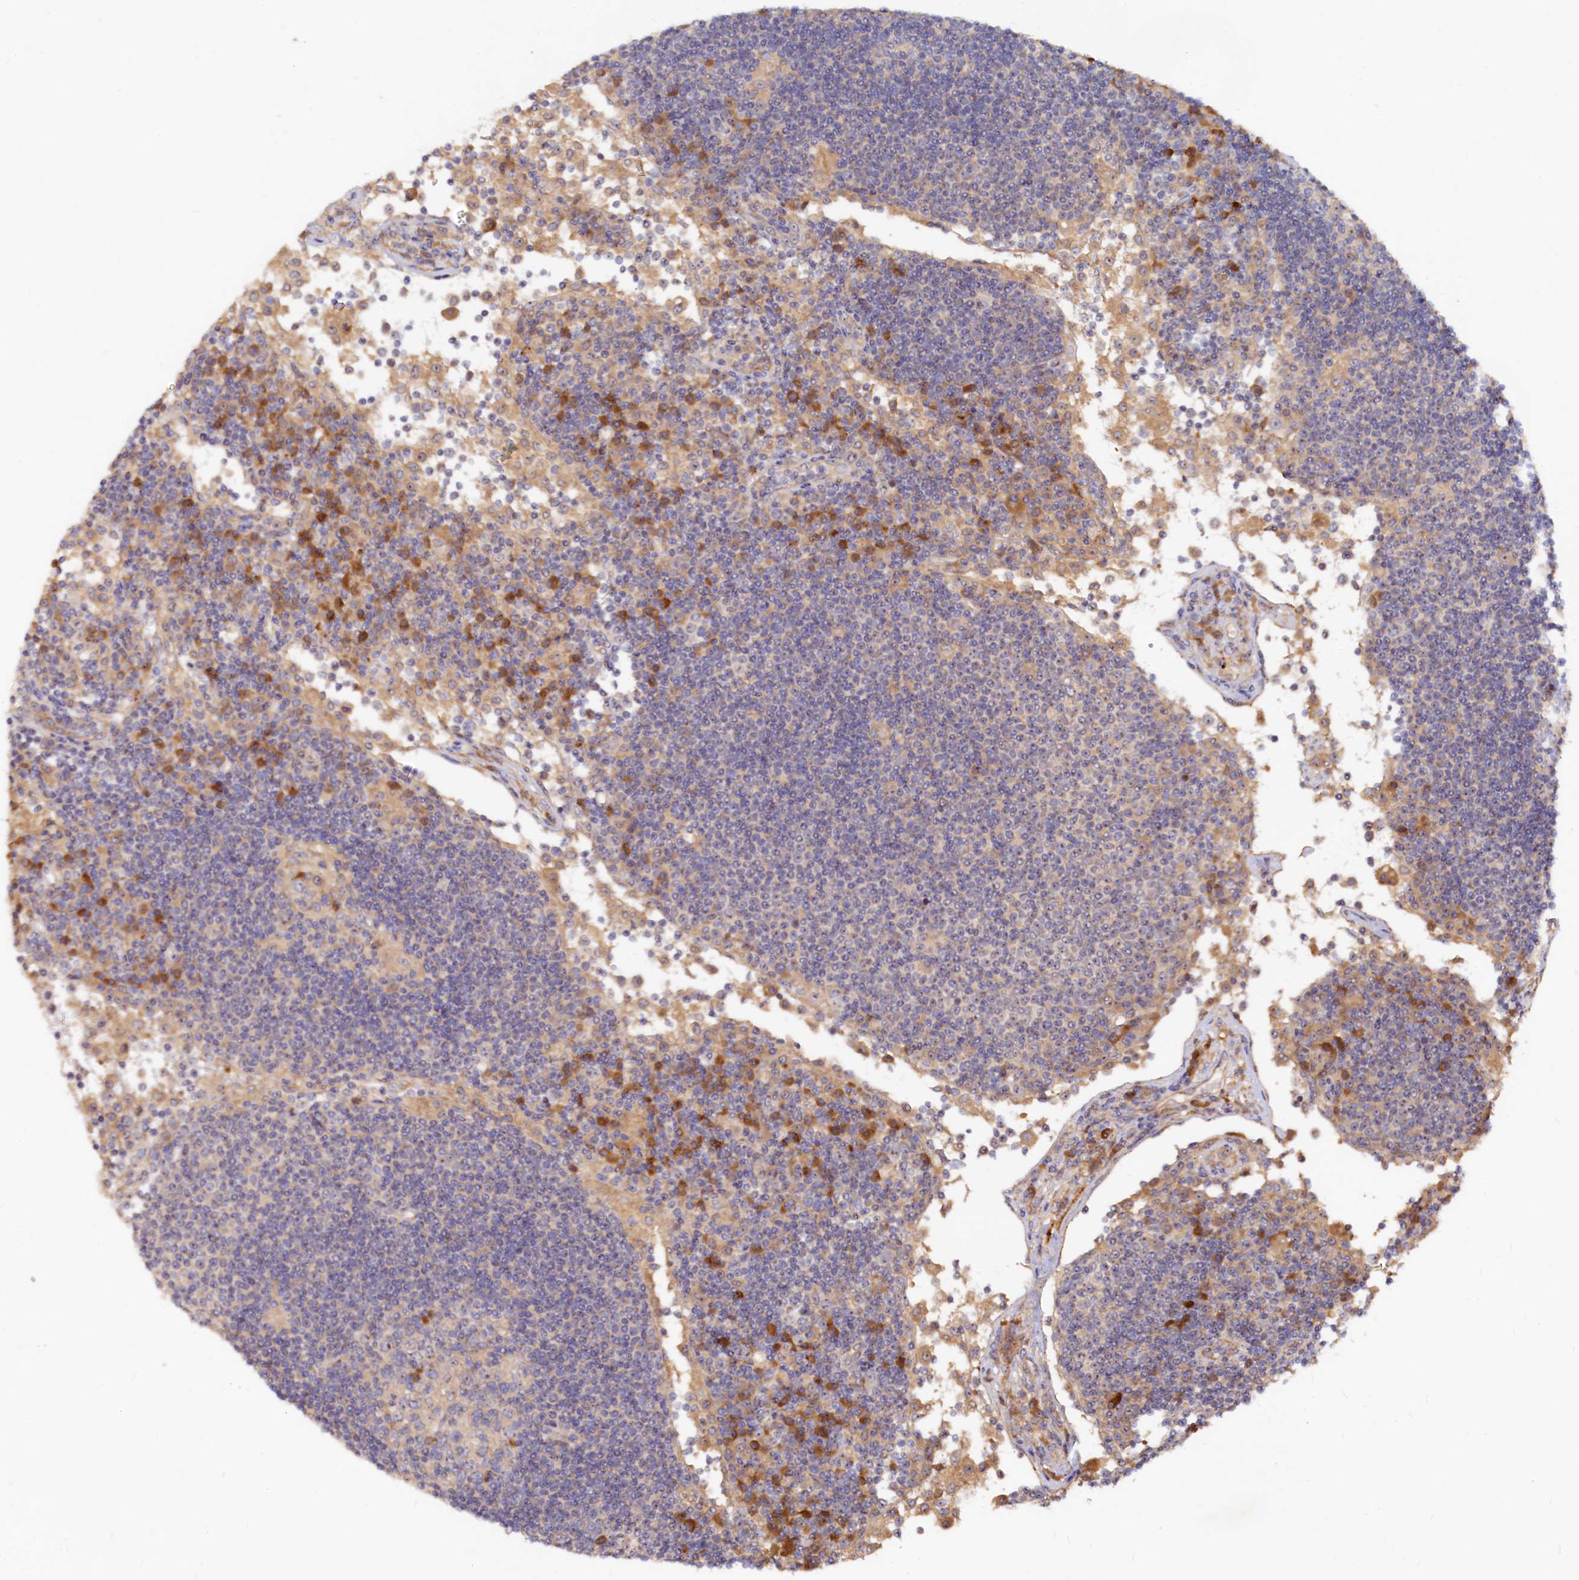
{"staining": {"intensity": "weak", "quantity": "<25%", "location": "nuclear"}, "tissue": "lymph node", "cell_type": "Germinal center cells", "image_type": "normal", "snomed": [{"axis": "morphology", "description": "Normal tissue, NOS"}, {"axis": "topography", "description": "Lymph node"}], "caption": "A high-resolution image shows IHC staining of benign lymph node, which demonstrates no significant expression in germinal center cells.", "gene": "RGS7BP", "patient": {"sex": "female", "age": 53}}